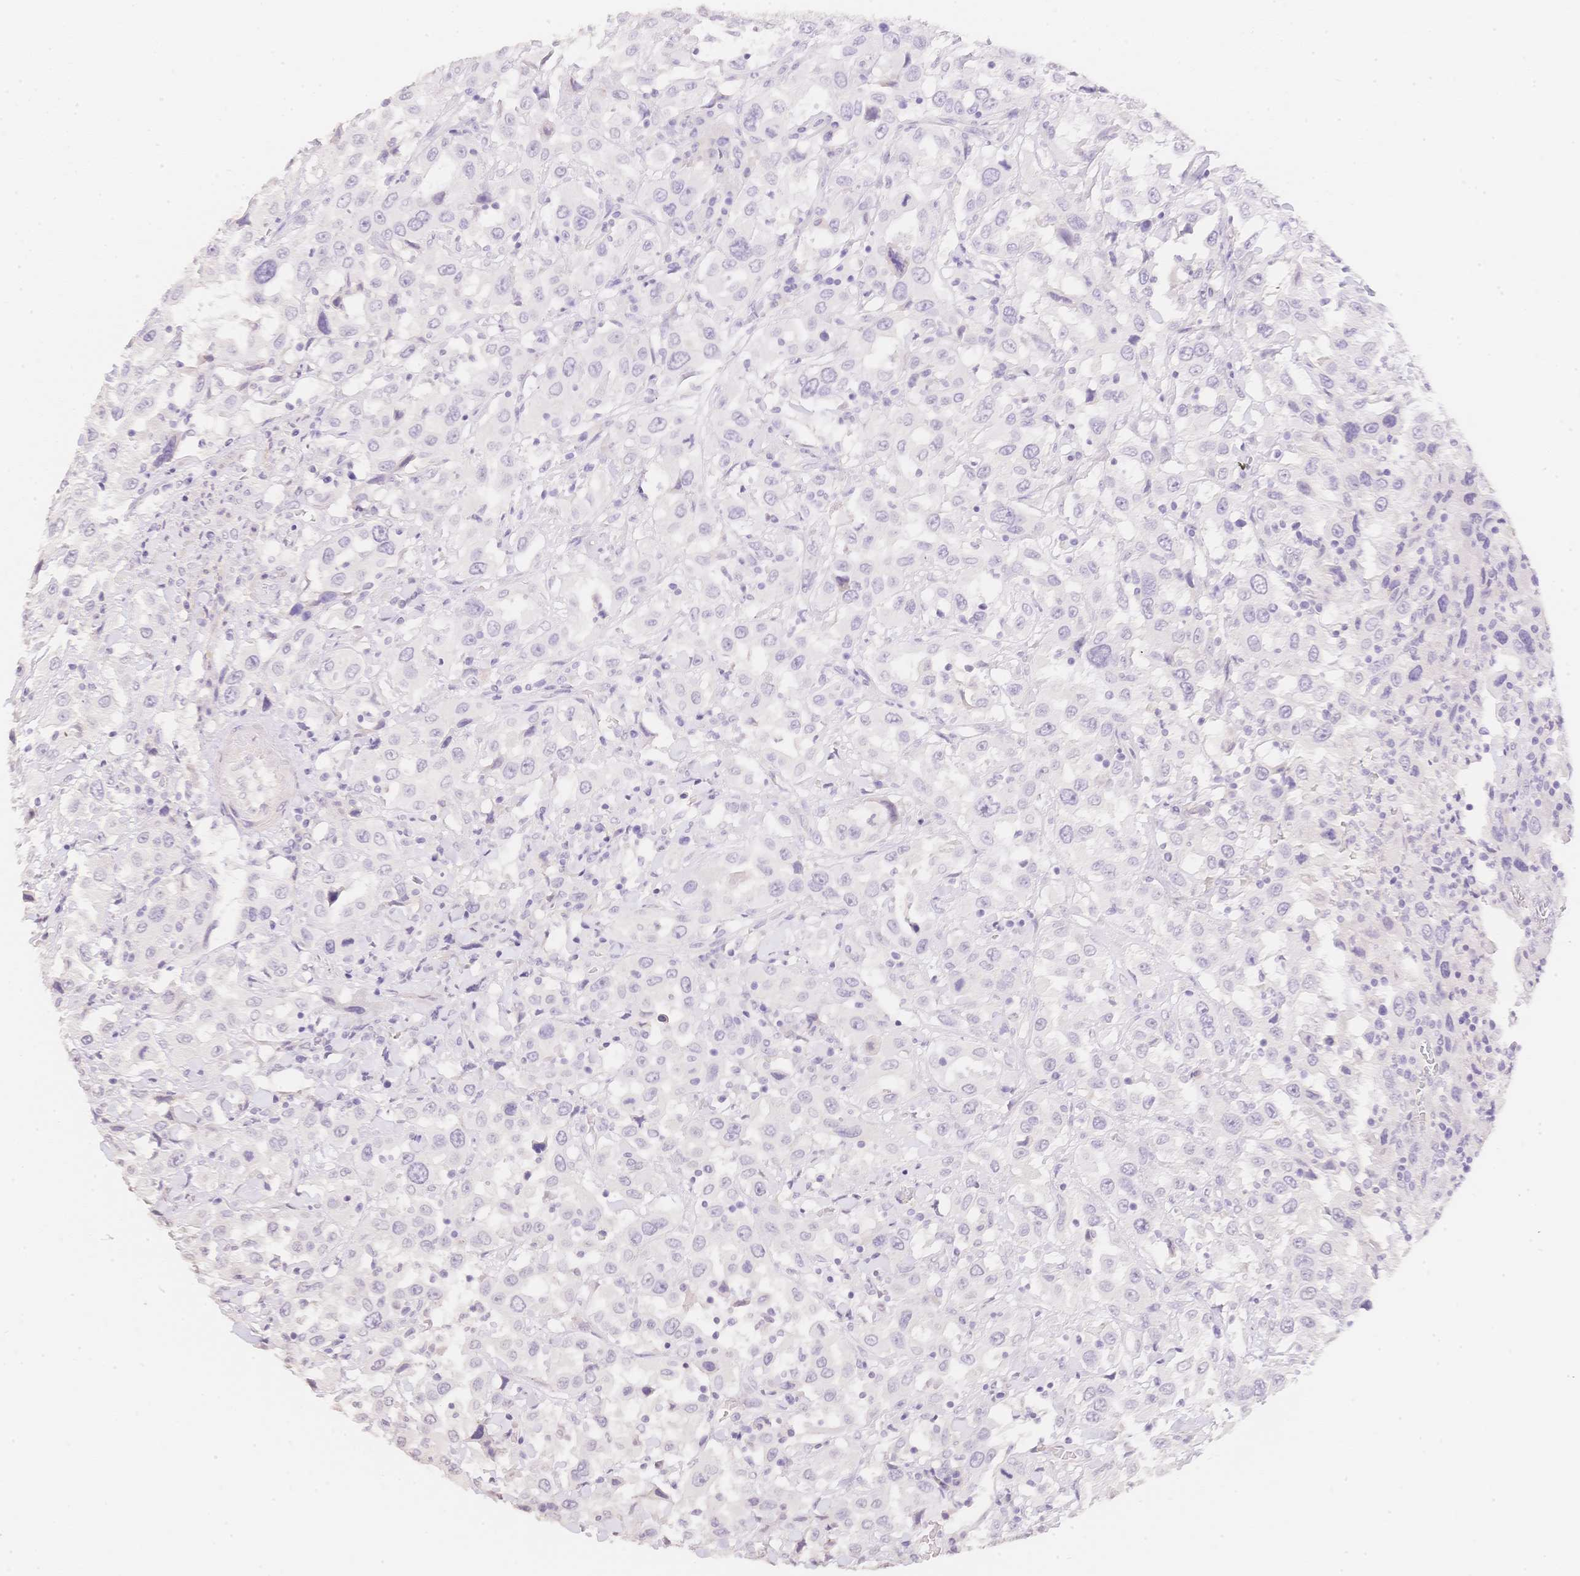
{"staining": {"intensity": "negative", "quantity": "none", "location": "none"}, "tissue": "urothelial cancer", "cell_type": "Tumor cells", "image_type": "cancer", "snomed": [{"axis": "morphology", "description": "Urothelial carcinoma, High grade"}, {"axis": "topography", "description": "Urinary bladder"}], "caption": "Immunohistochemical staining of urothelial cancer exhibits no significant staining in tumor cells.", "gene": "HCRTR2", "patient": {"sex": "male", "age": 61}}